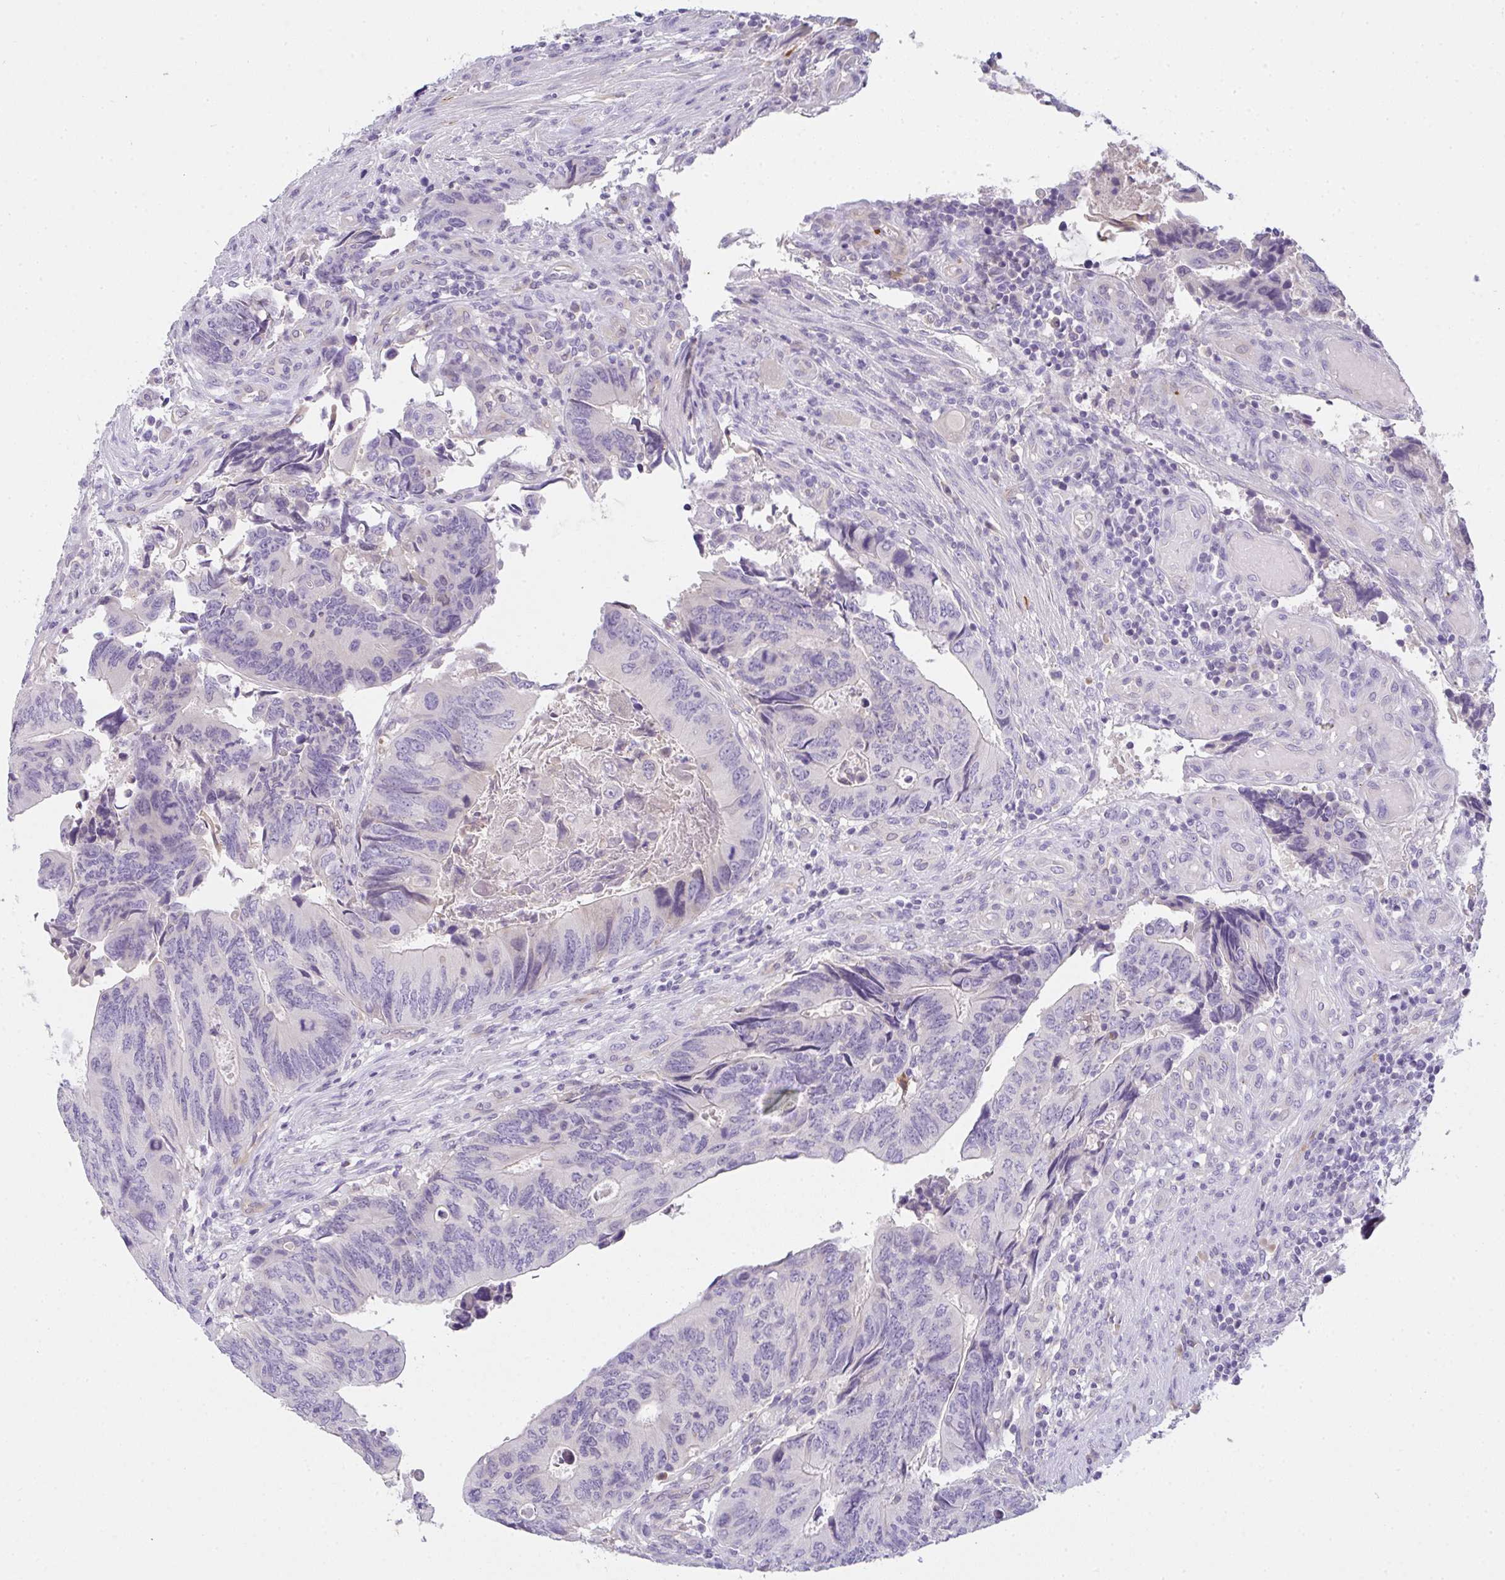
{"staining": {"intensity": "negative", "quantity": "none", "location": "none"}, "tissue": "colorectal cancer", "cell_type": "Tumor cells", "image_type": "cancer", "snomed": [{"axis": "morphology", "description": "Adenocarcinoma, NOS"}, {"axis": "topography", "description": "Colon"}], "caption": "The image demonstrates no significant staining in tumor cells of colorectal cancer.", "gene": "COX7B", "patient": {"sex": "male", "age": 87}}